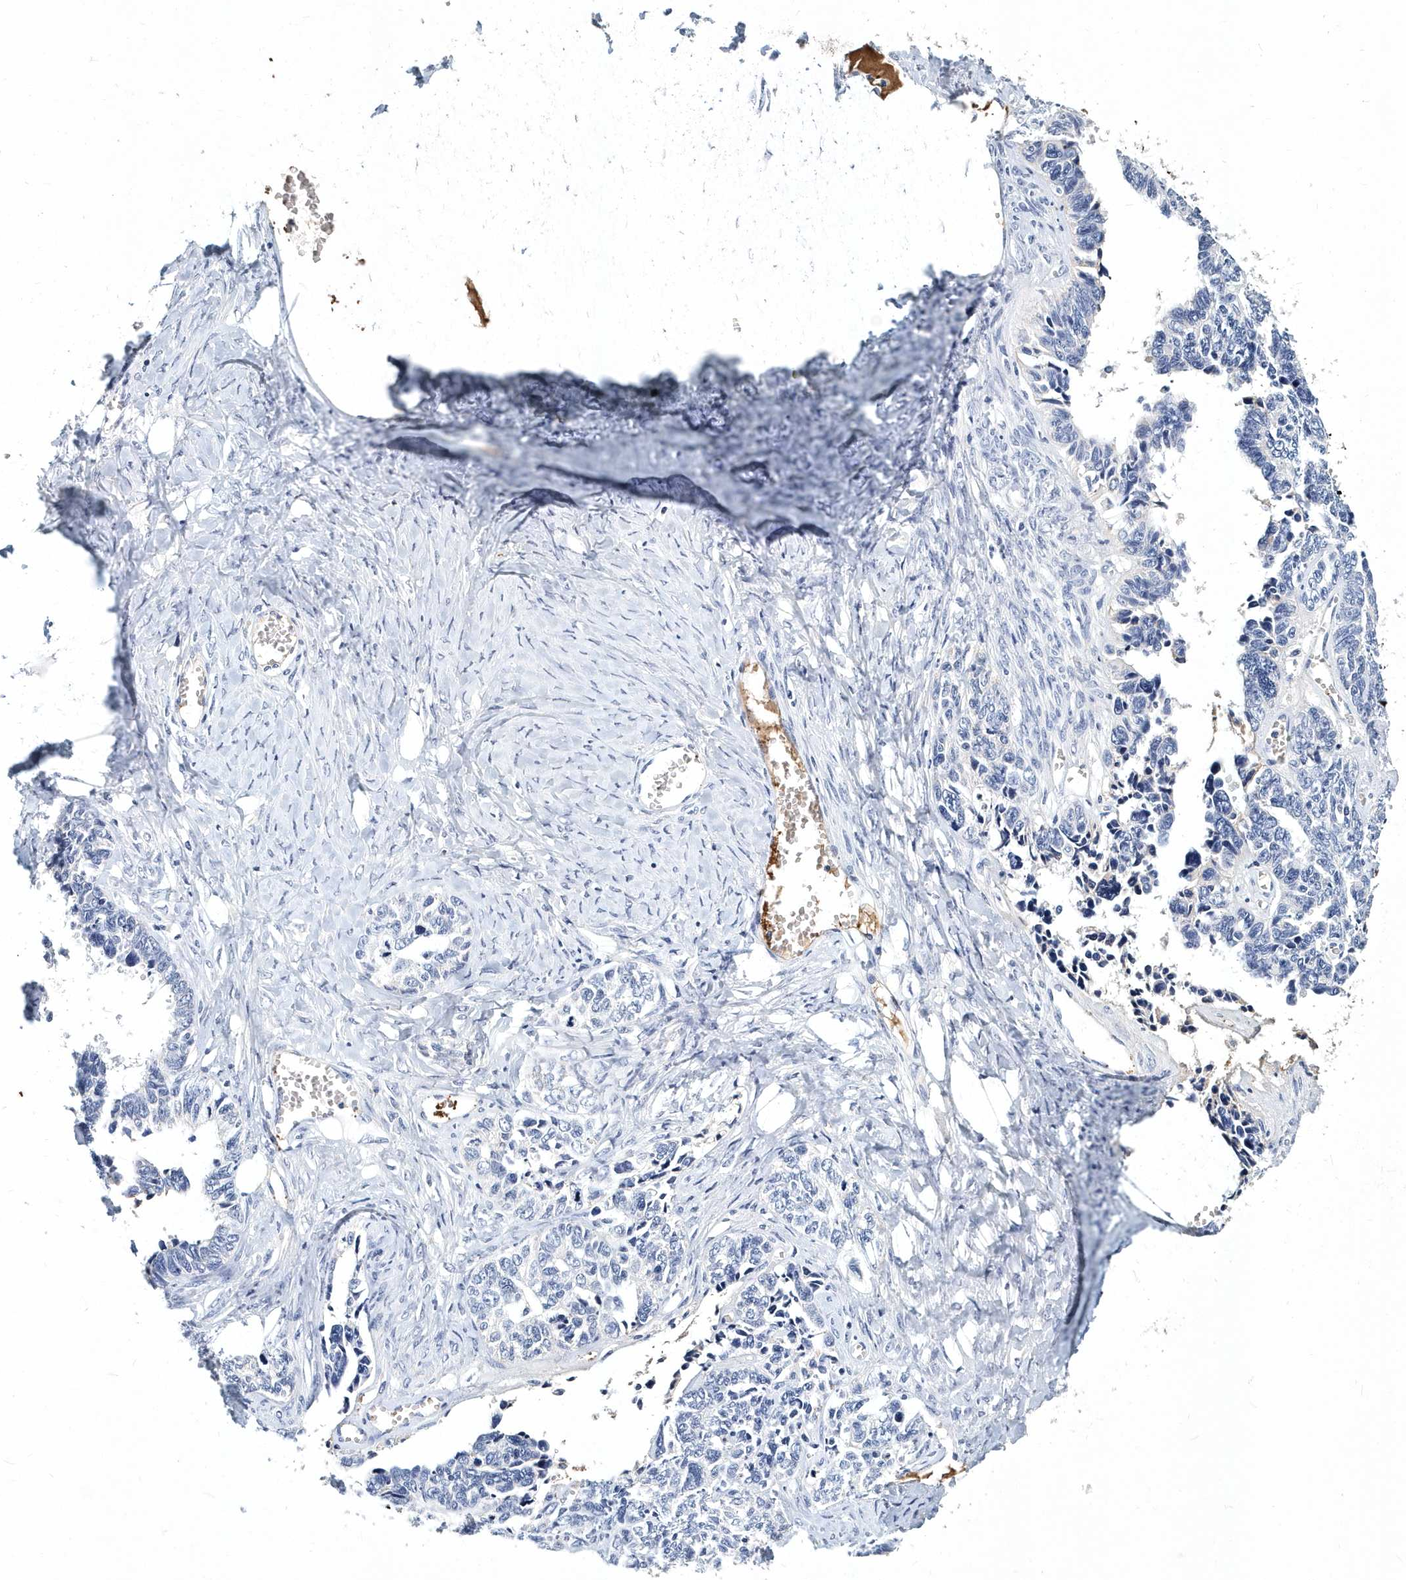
{"staining": {"intensity": "negative", "quantity": "none", "location": "none"}, "tissue": "ovarian cancer", "cell_type": "Tumor cells", "image_type": "cancer", "snomed": [{"axis": "morphology", "description": "Cystadenocarcinoma, serous, NOS"}, {"axis": "topography", "description": "Ovary"}], "caption": "There is no significant positivity in tumor cells of ovarian cancer (serous cystadenocarcinoma).", "gene": "ITGA2B", "patient": {"sex": "female", "age": 79}}